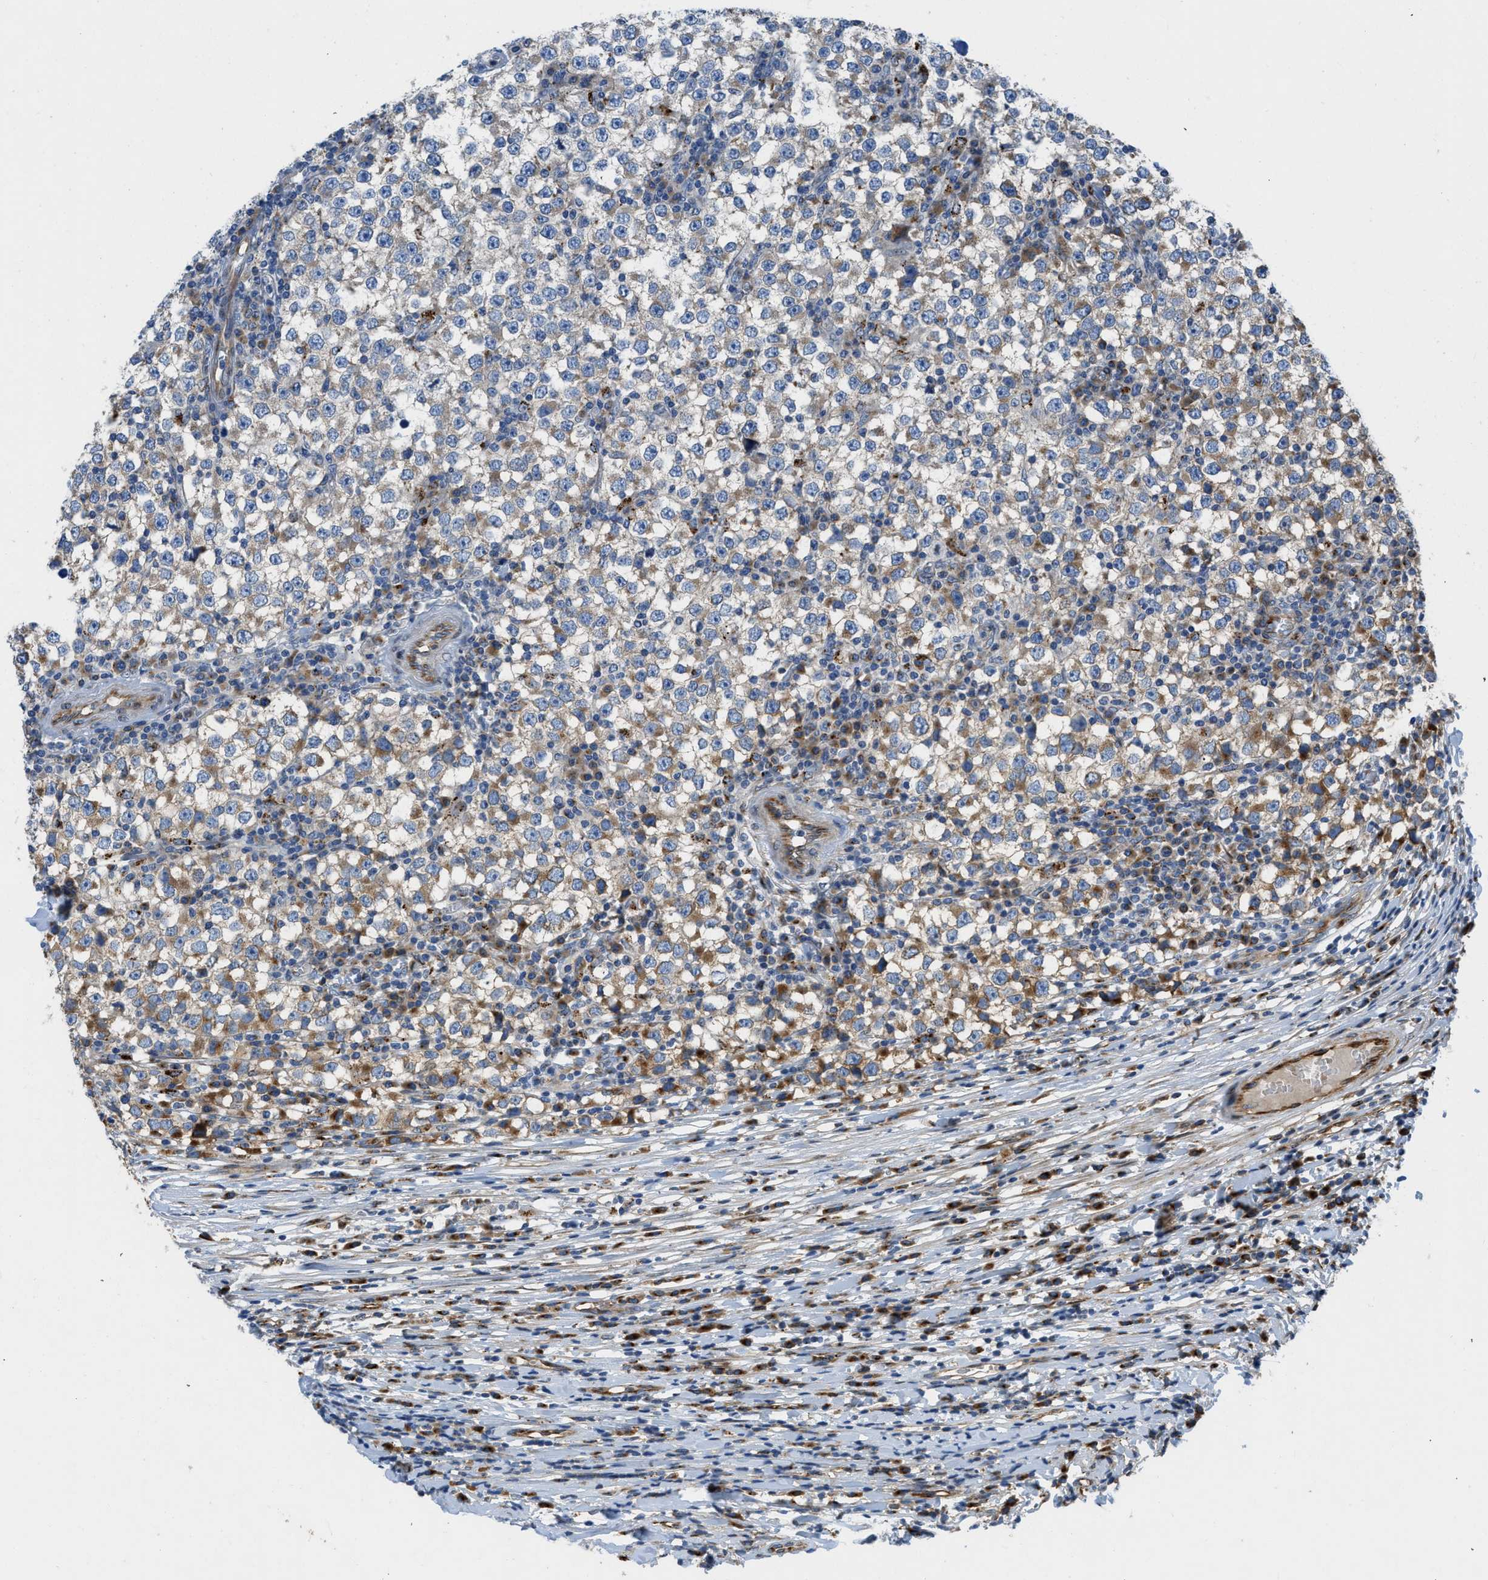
{"staining": {"intensity": "moderate", "quantity": "<25%", "location": "cytoplasmic/membranous"}, "tissue": "testis cancer", "cell_type": "Tumor cells", "image_type": "cancer", "snomed": [{"axis": "morphology", "description": "Seminoma, NOS"}, {"axis": "topography", "description": "Testis"}], "caption": "Tumor cells display low levels of moderate cytoplasmic/membranous positivity in about <25% of cells in human testis cancer (seminoma).", "gene": "TMEM248", "patient": {"sex": "male", "age": 65}}